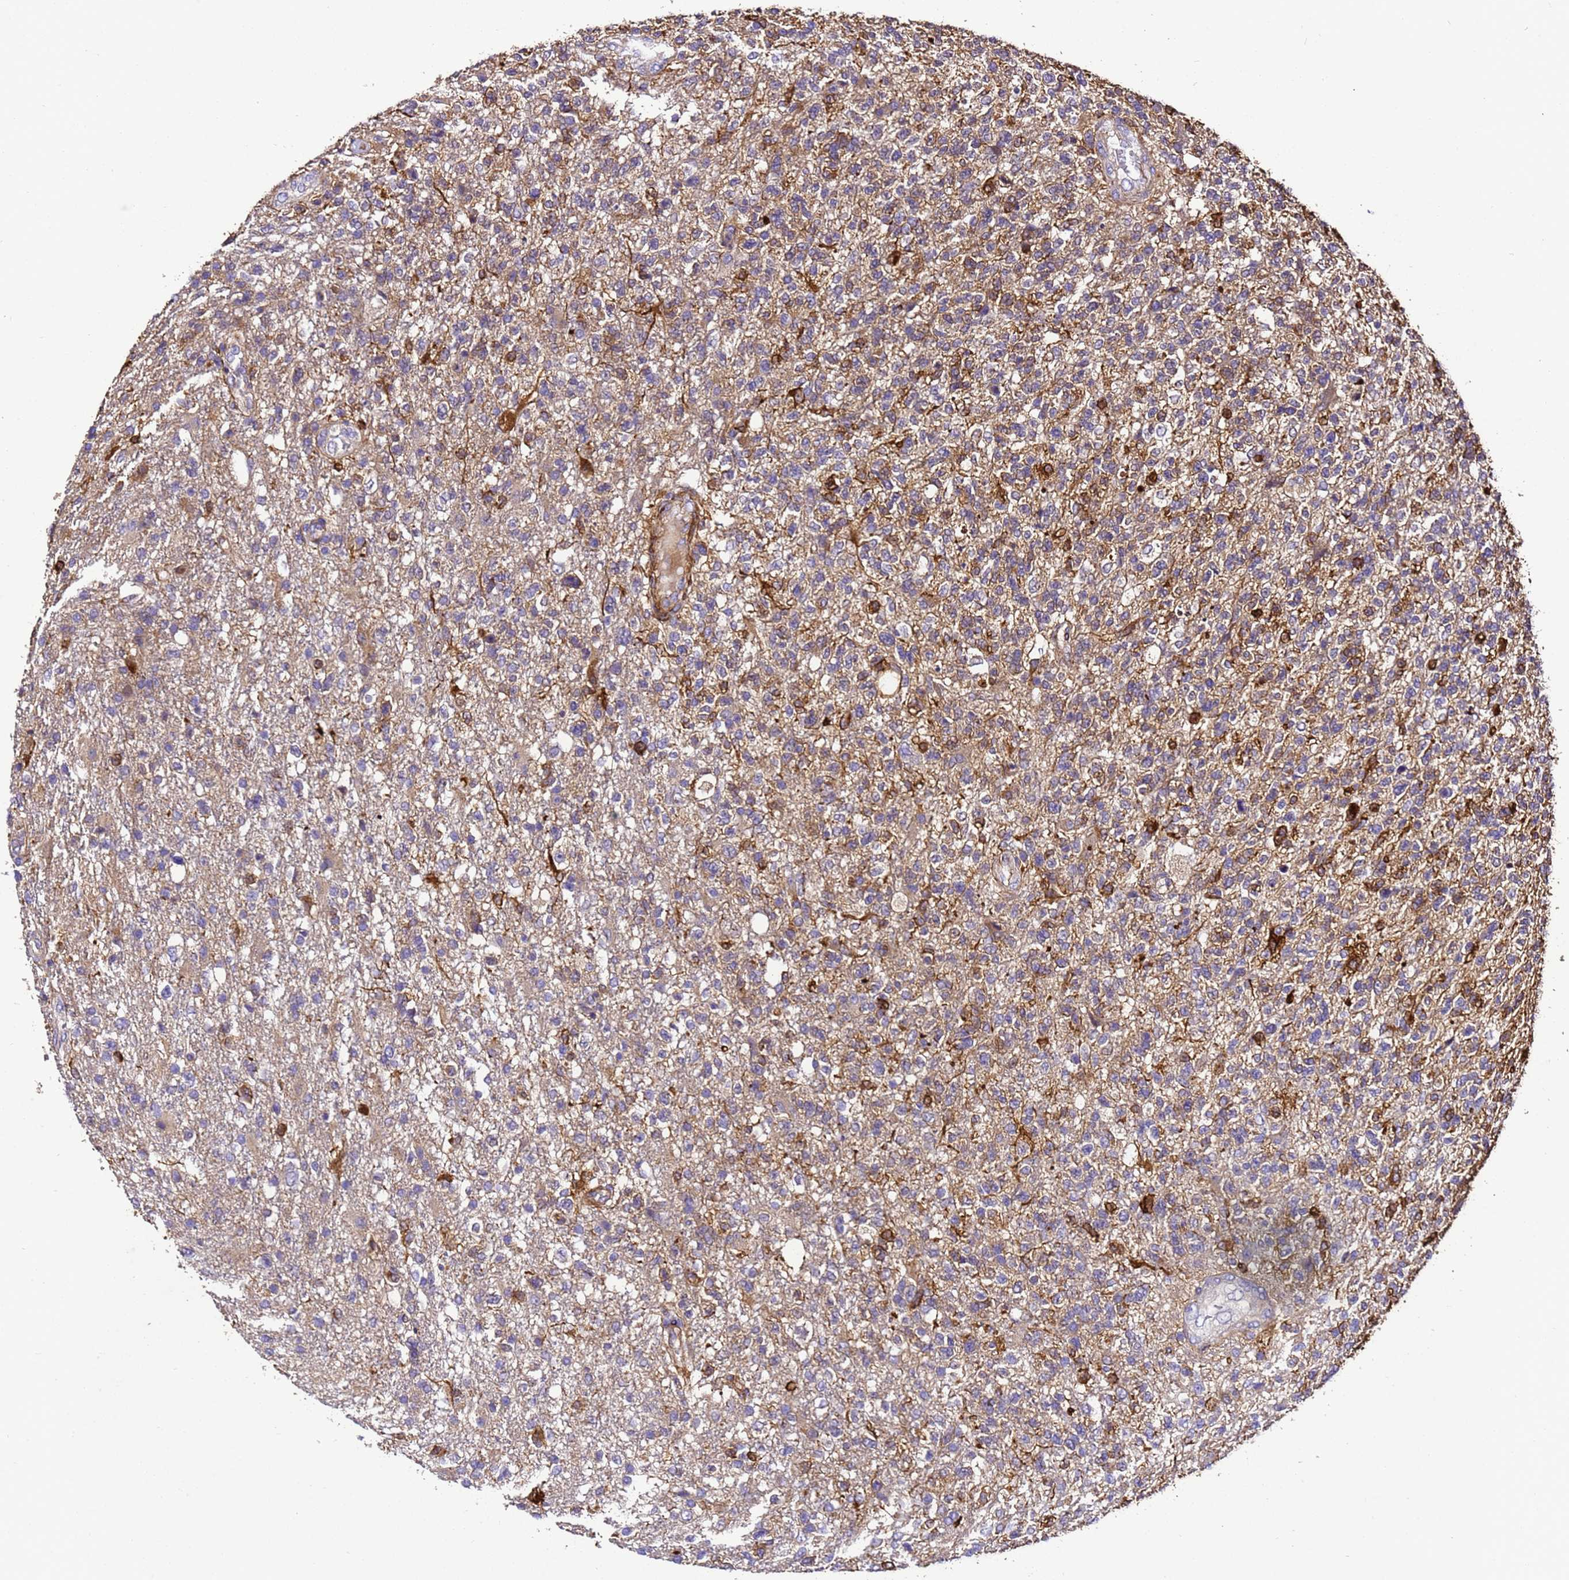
{"staining": {"intensity": "weak", "quantity": "<25%", "location": "cytoplasmic/membranous"}, "tissue": "glioma", "cell_type": "Tumor cells", "image_type": "cancer", "snomed": [{"axis": "morphology", "description": "Glioma, malignant, High grade"}, {"axis": "topography", "description": "Brain"}], "caption": "Immunohistochemistry of malignant glioma (high-grade) demonstrates no staining in tumor cells.", "gene": "ZNF417", "patient": {"sex": "male", "age": 56}}